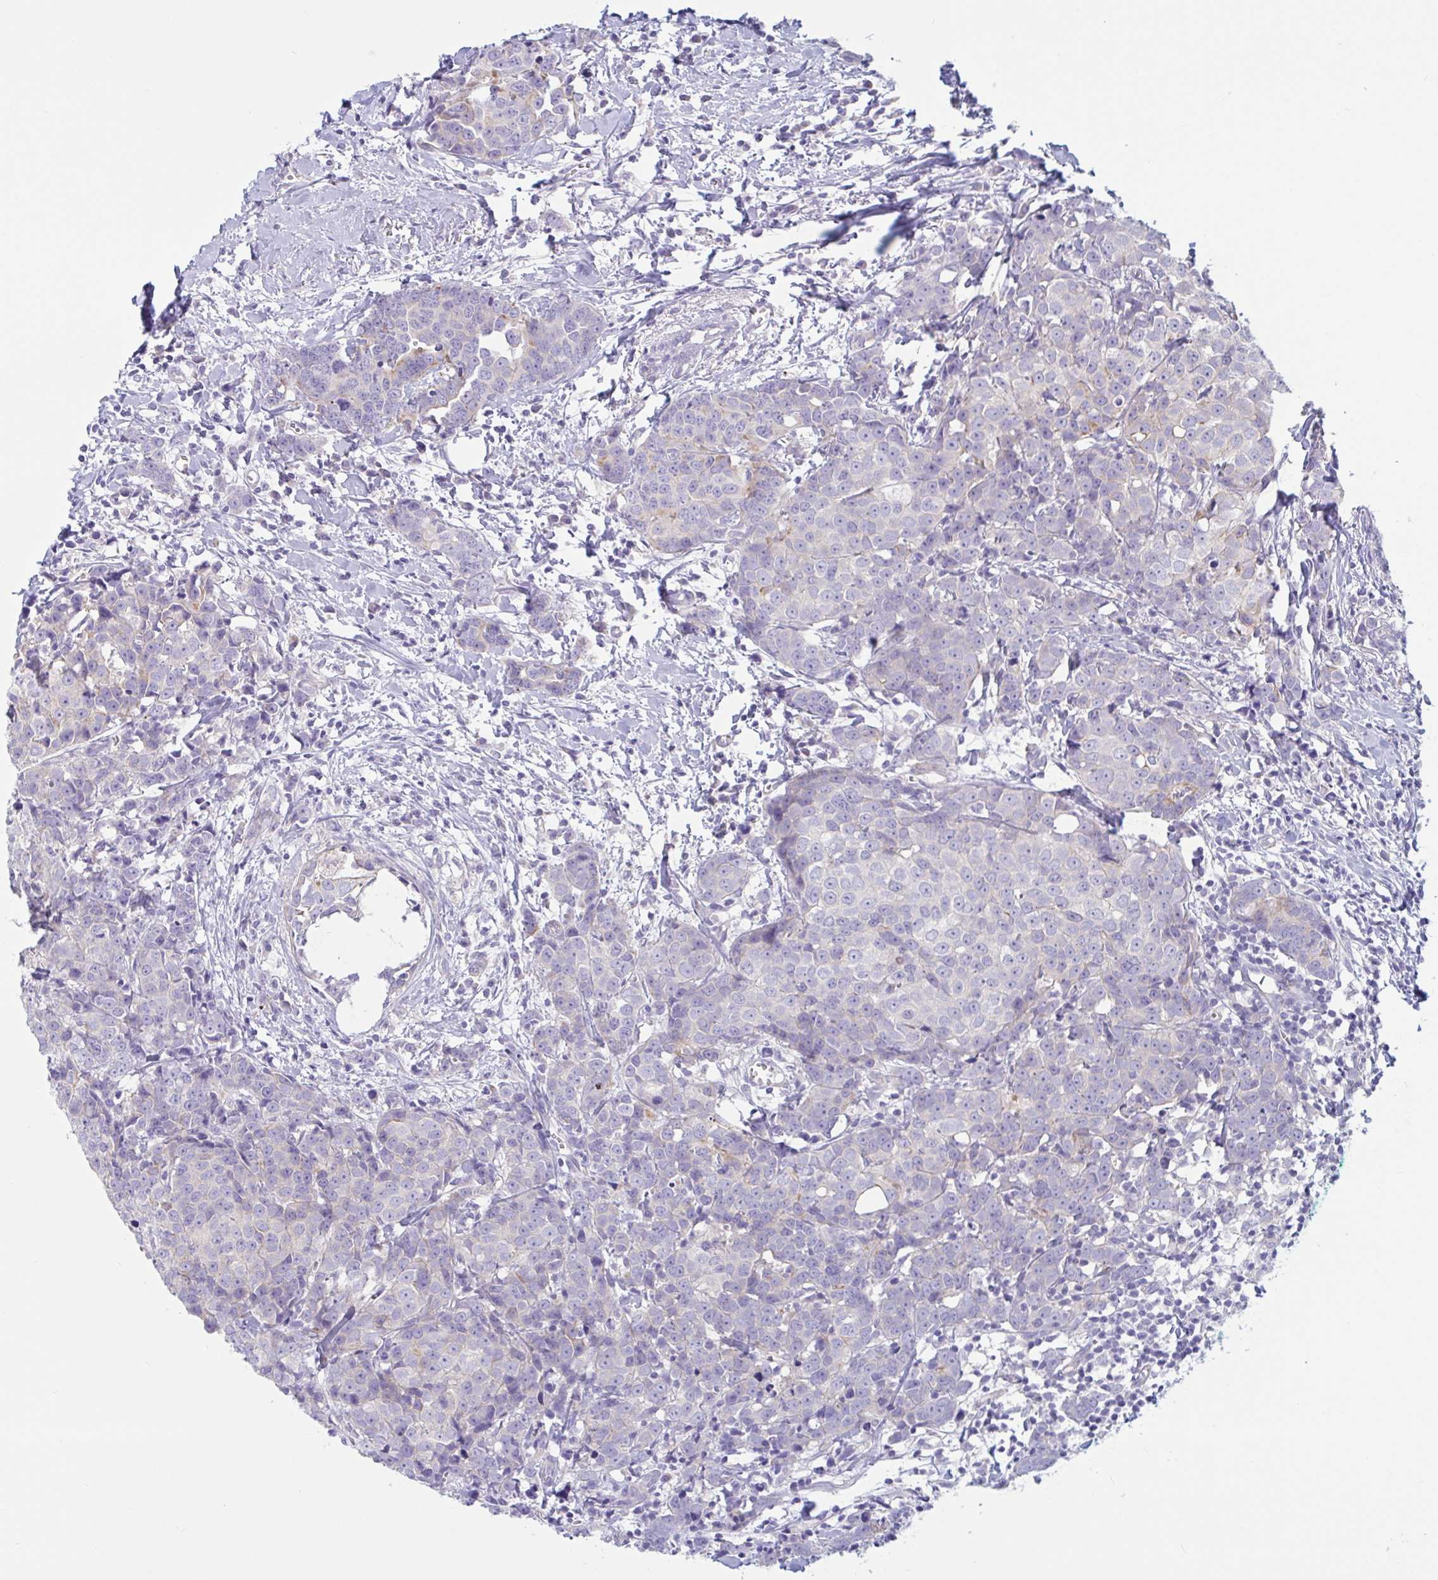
{"staining": {"intensity": "negative", "quantity": "none", "location": "none"}, "tissue": "breast cancer", "cell_type": "Tumor cells", "image_type": "cancer", "snomed": [{"axis": "morphology", "description": "Duct carcinoma"}, {"axis": "topography", "description": "Breast"}], "caption": "Tumor cells are negative for protein expression in human breast cancer (infiltrating ductal carcinoma).", "gene": "TNNI2", "patient": {"sex": "female", "age": 80}}